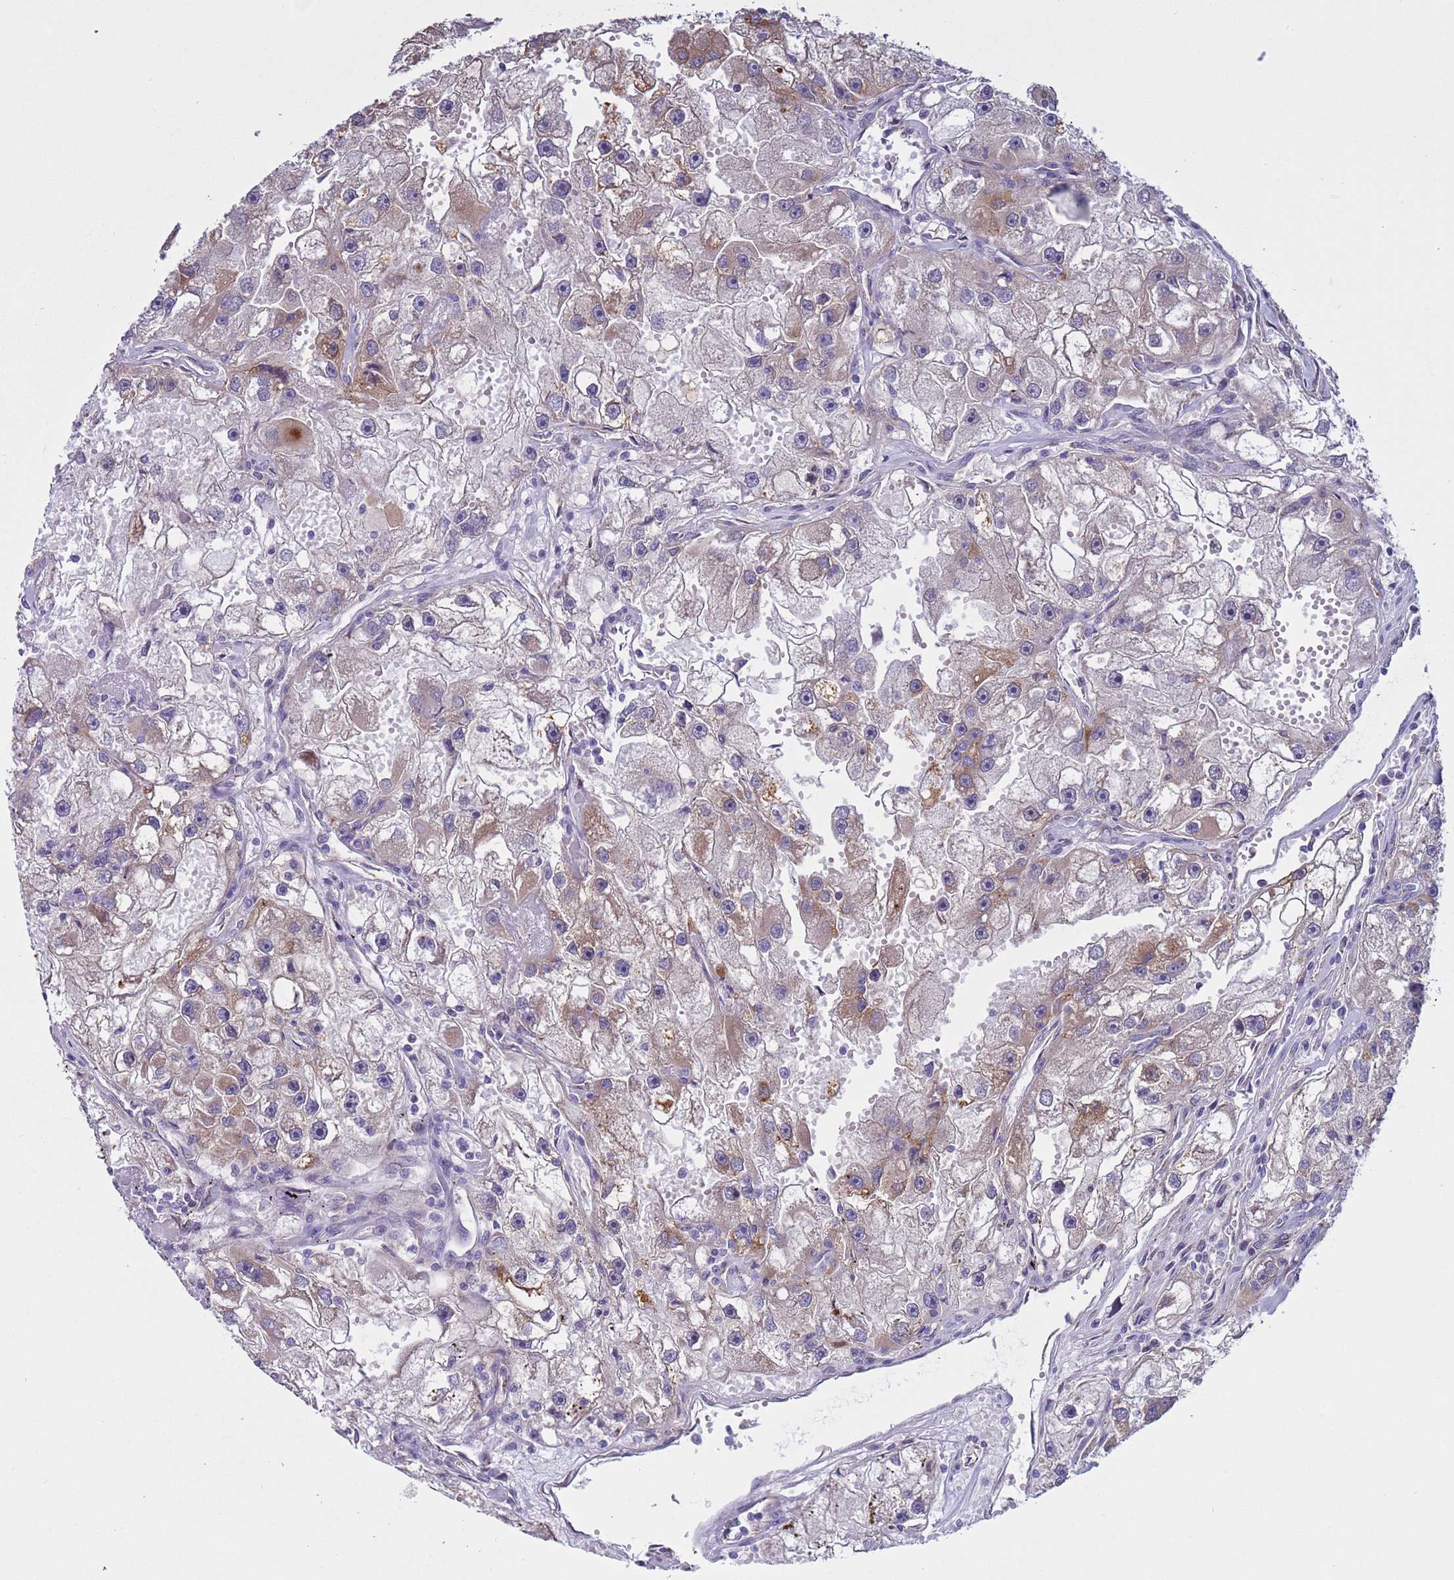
{"staining": {"intensity": "moderate", "quantity": "25%-75%", "location": "cytoplasmic/membranous"}, "tissue": "renal cancer", "cell_type": "Tumor cells", "image_type": "cancer", "snomed": [{"axis": "morphology", "description": "Adenocarcinoma, NOS"}, {"axis": "topography", "description": "Kidney"}], "caption": "IHC micrograph of human renal adenocarcinoma stained for a protein (brown), which shows medium levels of moderate cytoplasmic/membranous staining in about 25%-75% of tumor cells.", "gene": "NCALD", "patient": {"sex": "male", "age": 63}}